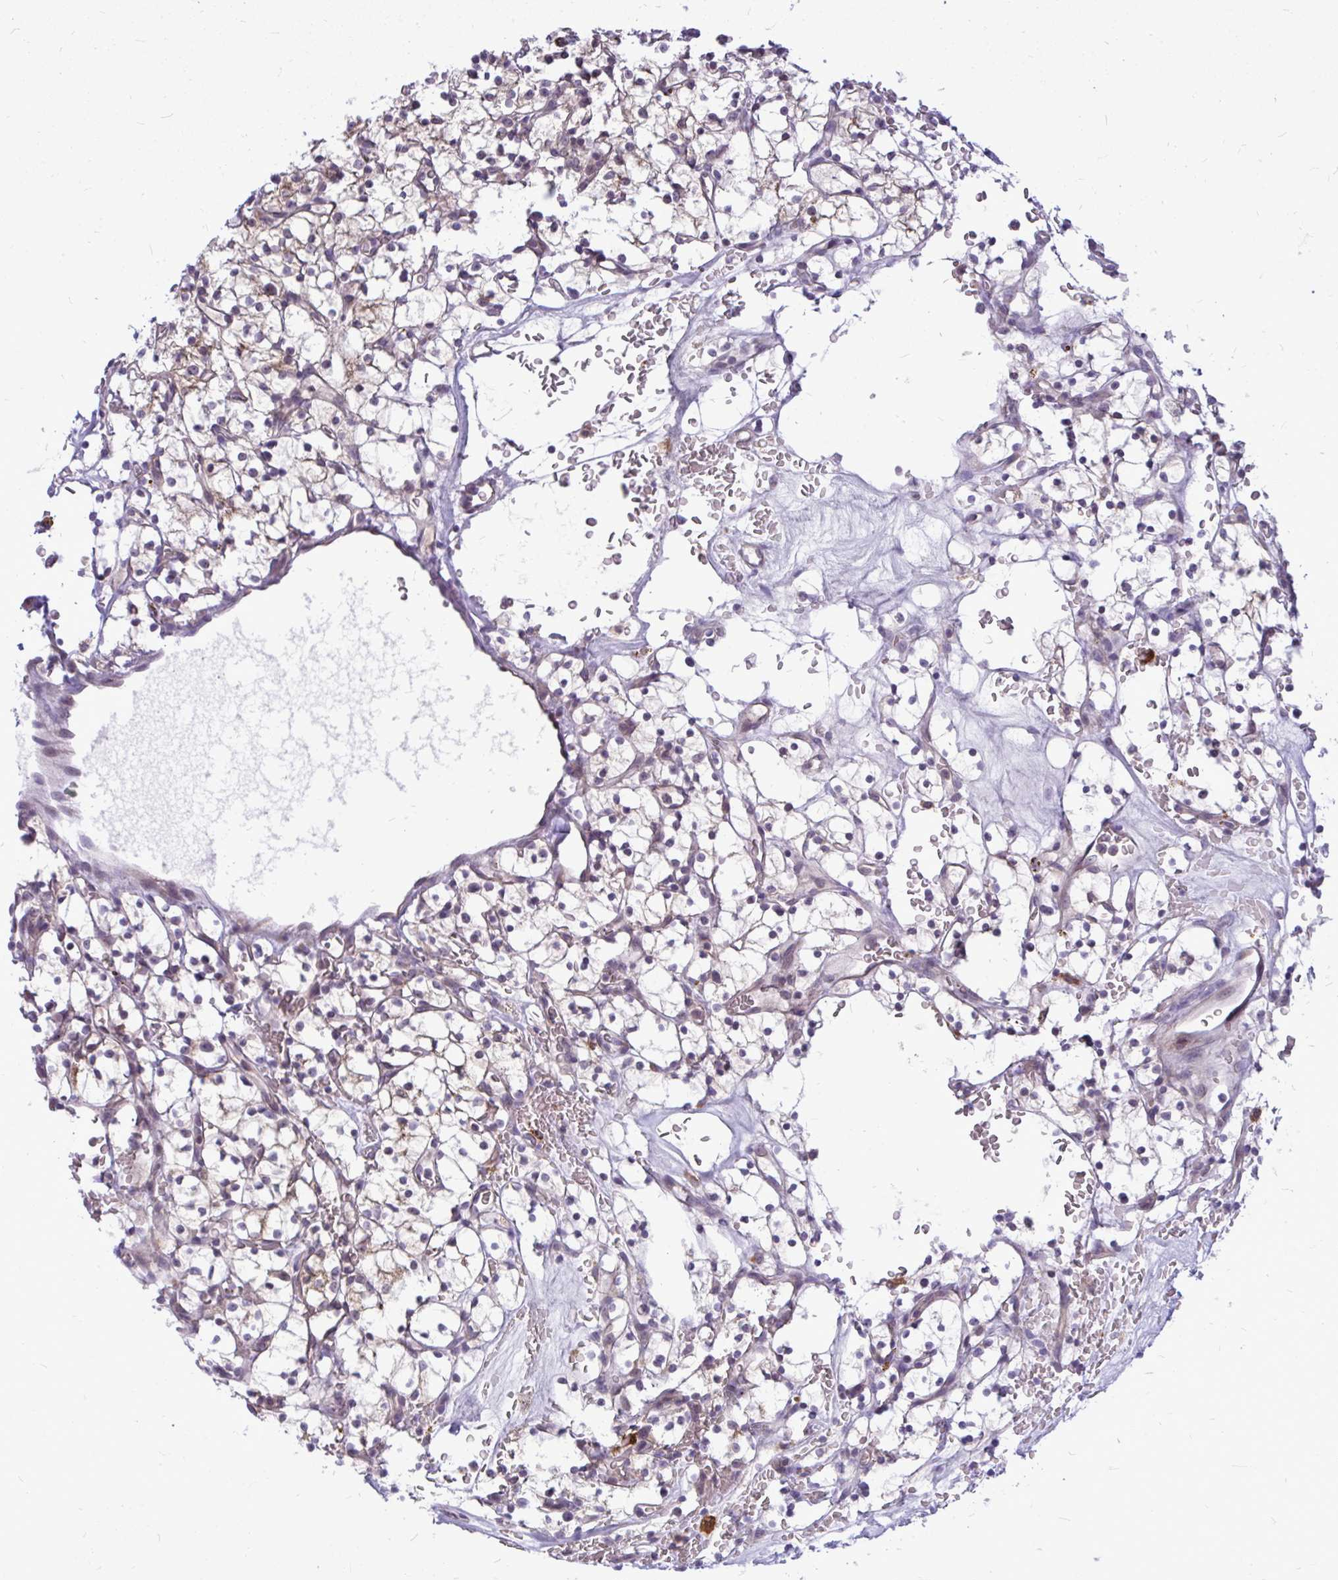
{"staining": {"intensity": "negative", "quantity": "none", "location": "none"}, "tissue": "renal cancer", "cell_type": "Tumor cells", "image_type": "cancer", "snomed": [{"axis": "morphology", "description": "Adenocarcinoma, NOS"}, {"axis": "topography", "description": "Kidney"}], "caption": "Immunohistochemistry (IHC) micrograph of neoplastic tissue: renal cancer (adenocarcinoma) stained with DAB displays no significant protein positivity in tumor cells. The staining was performed using DAB to visualize the protein expression in brown, while the nuclei were stained in blue with hematoxylin (Magnification: 20x).", "gene": "ZSCAN25", "patient": {"sex": "female", "age": 64}}